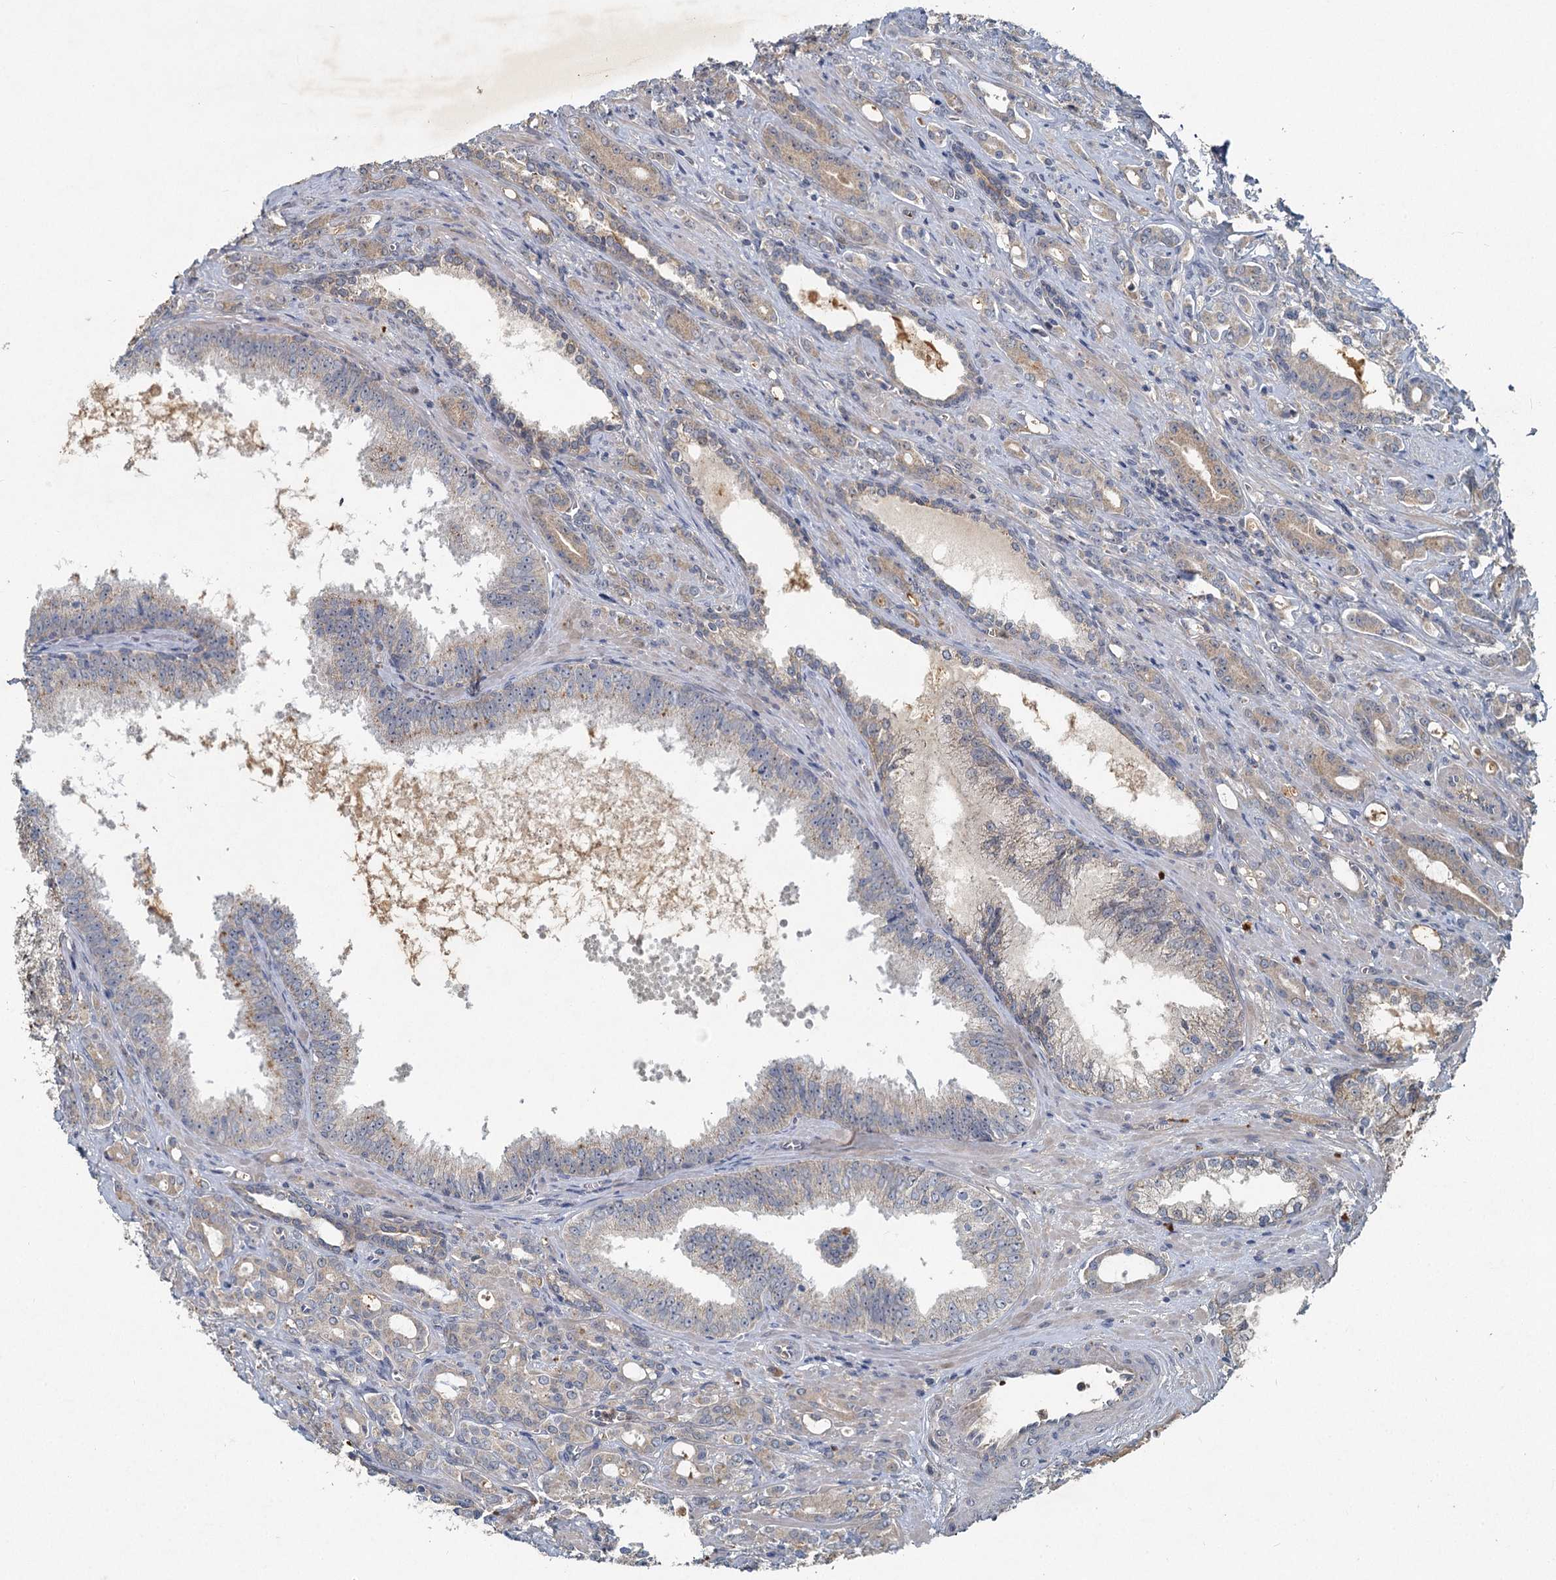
{"staining": {"intensity": "weak", "quantity": "<25%", "location": "cytoplasmic/membranous"}, "tissue": "prostate cancer", "cell_type": "Tumor cells", "image_type": "cancer", "snomed": [{"axis": "morphology", "description": "Adenocarcinoma, High grade"}, {"axis": "topography", "description": "Prostate"}], "caption": "Human prostate high-grade adenocarcinoma stained for a protein using IHC demonstrates no expression in tumor cells.", "gene": "HERC3", "patient": {"sex": "male", "age": 72}}